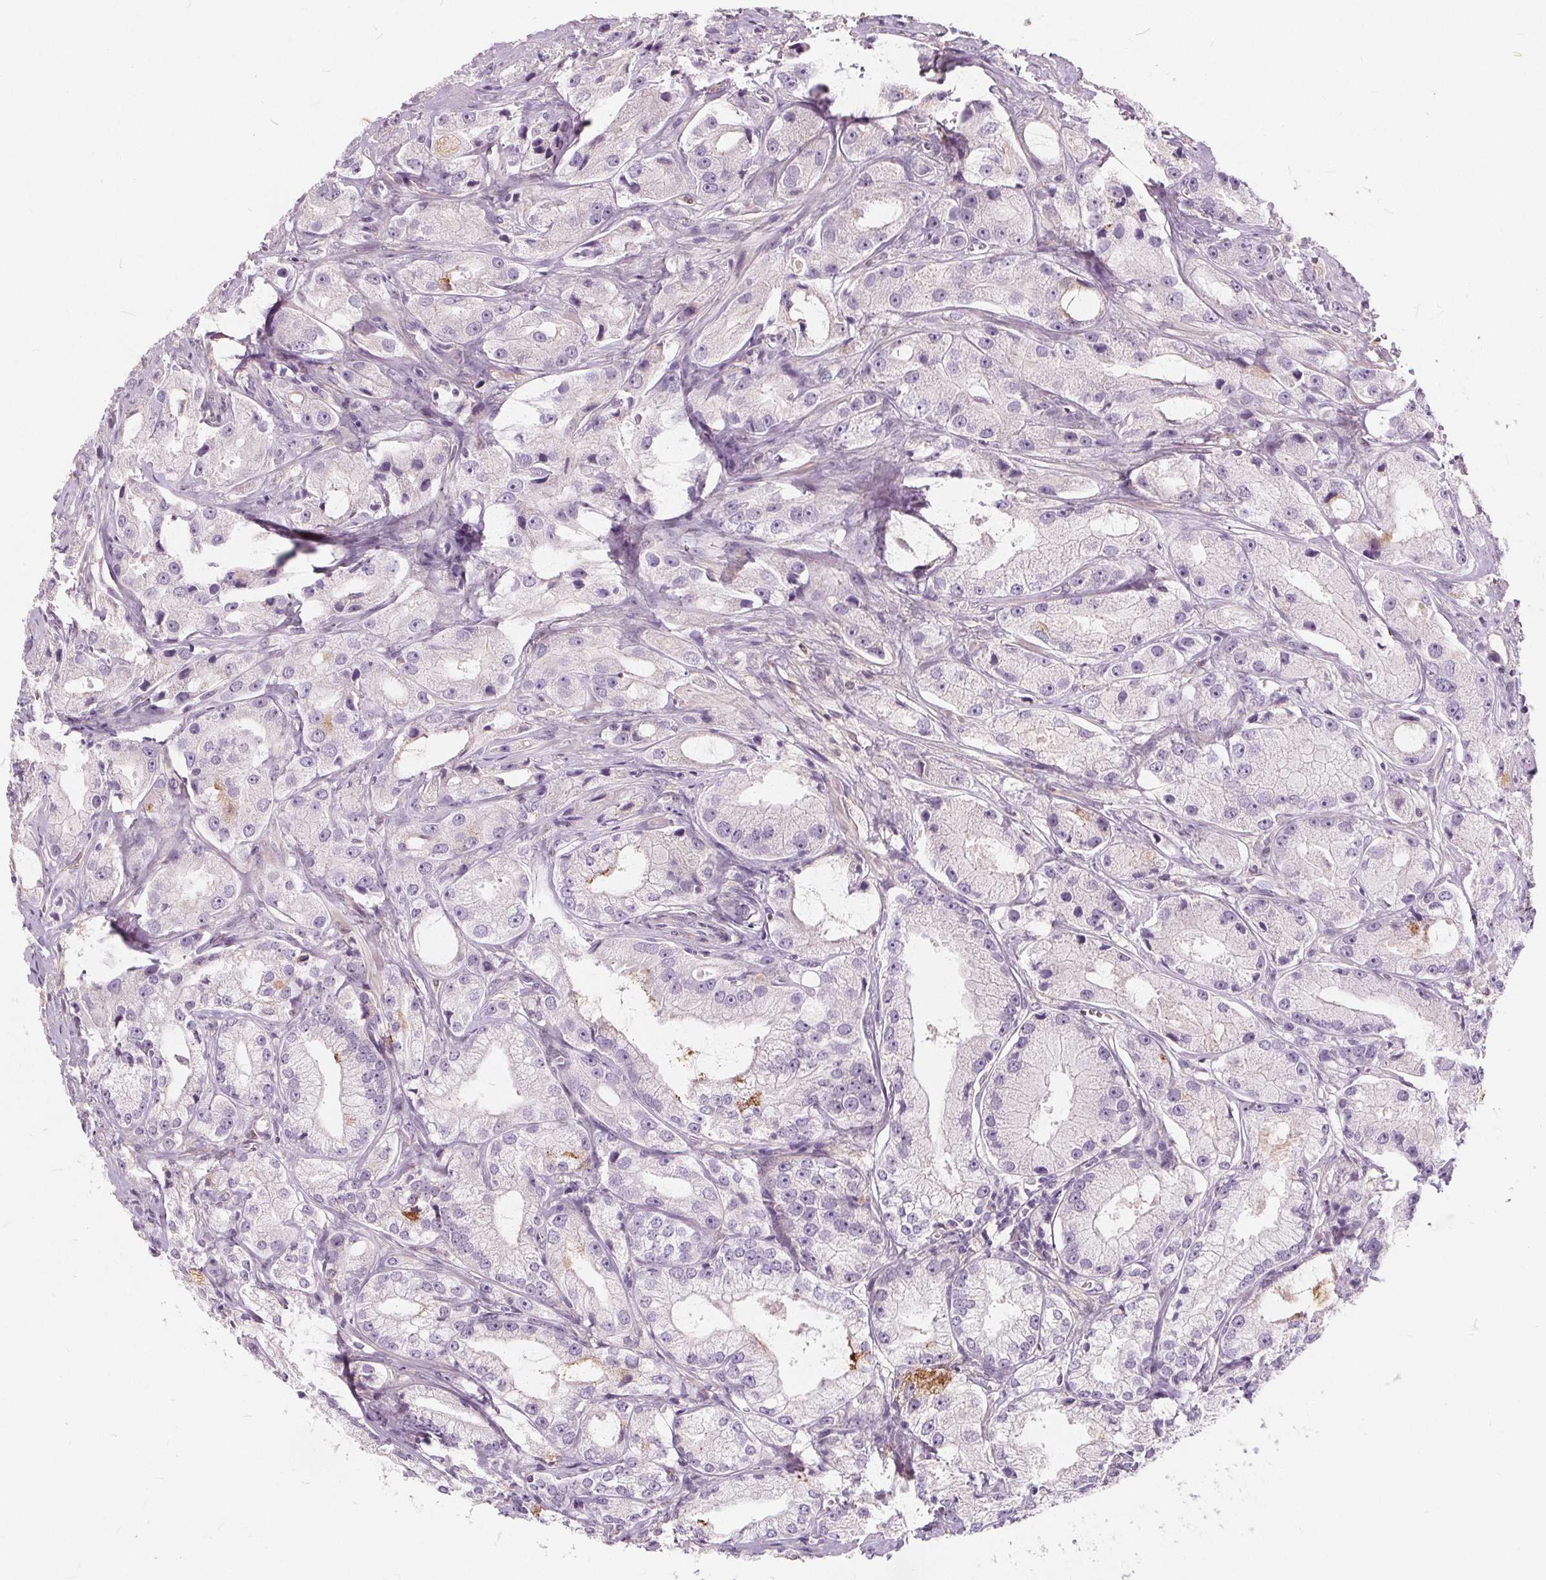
{"staining": {"intensity": "negative", "quantity": "none", "location": "none"}, "tissue": "prostate cancer", "cell_type": "Tumor cells", "image_type": "cancer", "snomed": [{"axis": "morphology", "description": "Adenocarcinoma, High grade"}, {"axis": "topography", "description": "Prostate"}], "caption": "A photomicrograph of prostate adenocarcinoma (high-grade) stained for a protein displays no brown staining in tumor cells.", "gene": "HAAO", "patient": {"sex": "male", "age": 64}}